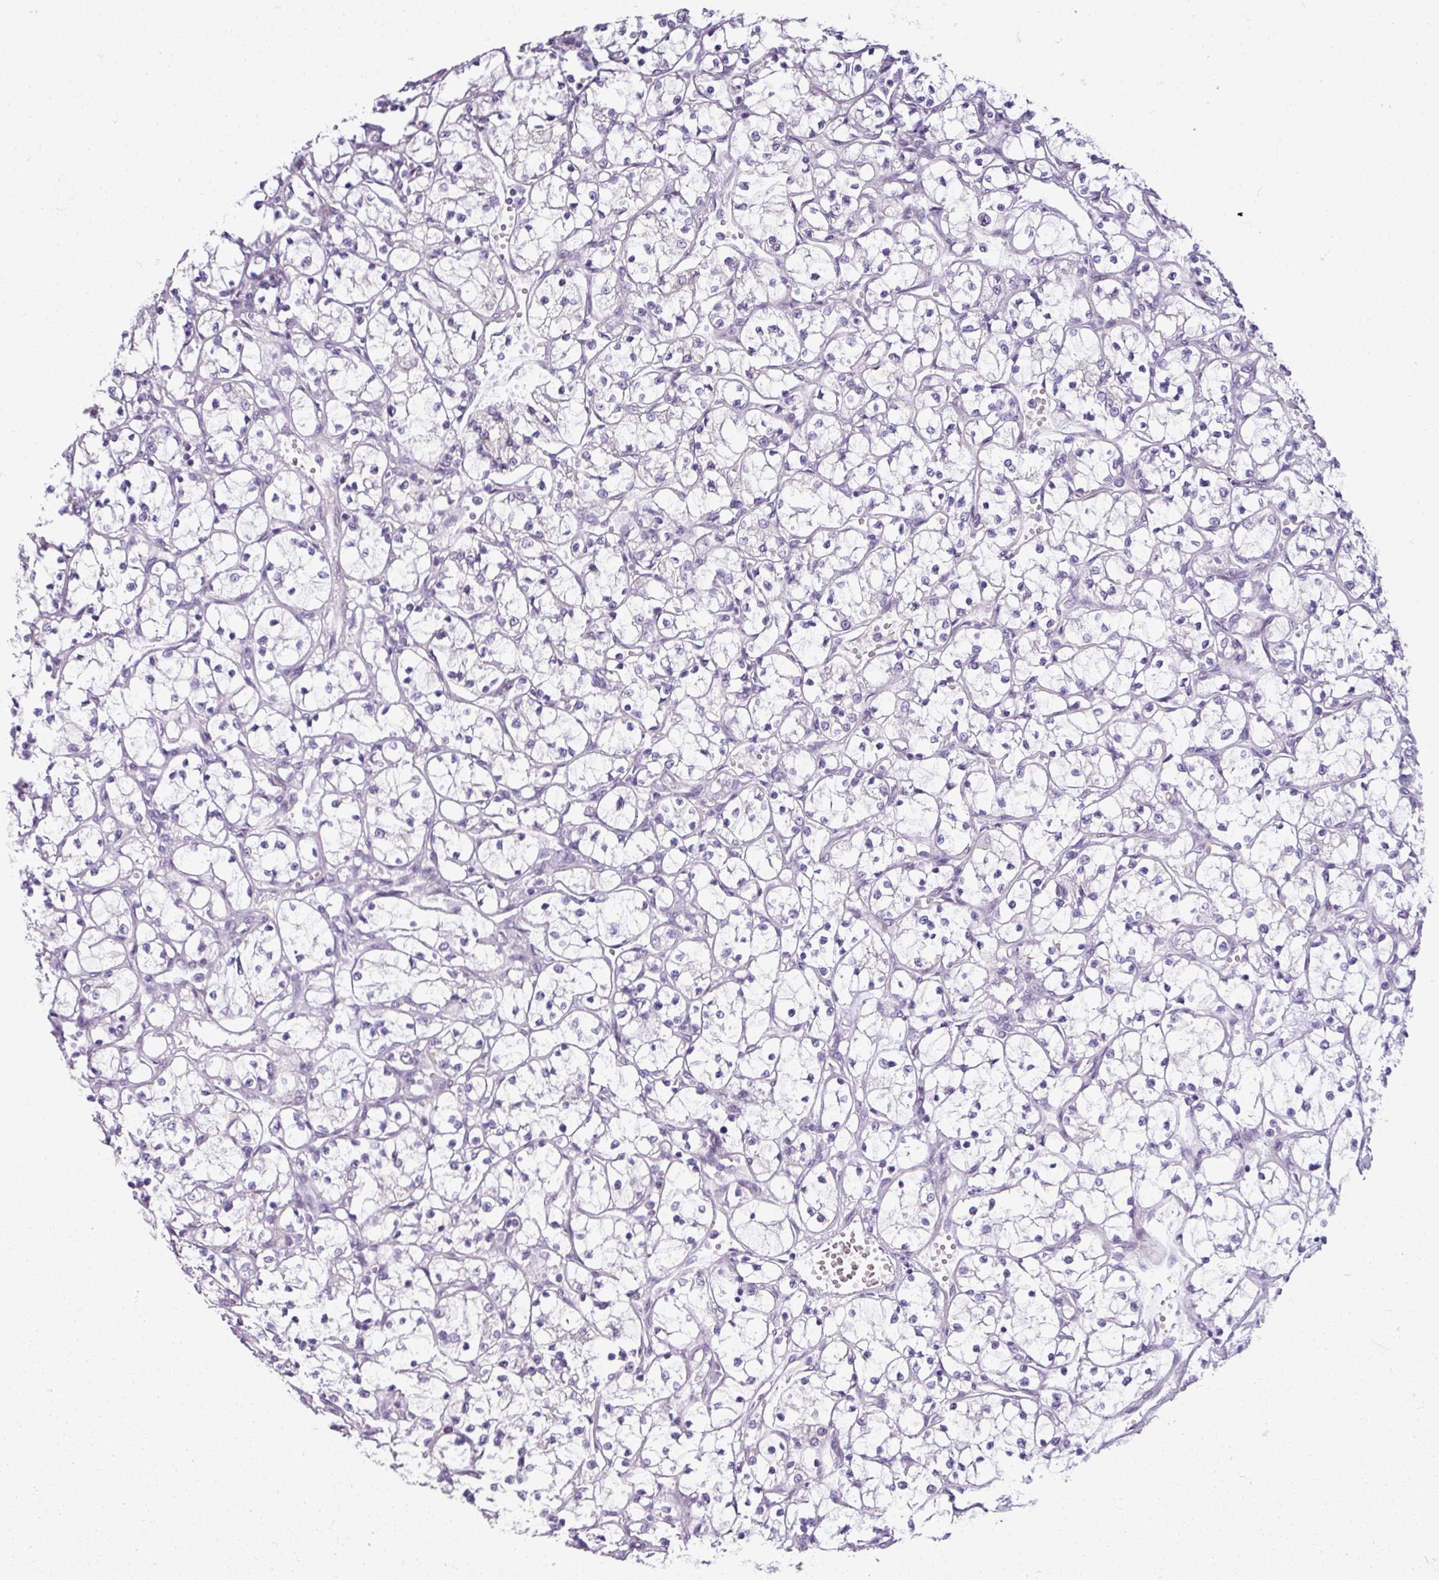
{"staining": {"intensity": "negative", "quantity": "none", "location": "none"}, "tissue": "renal cancer", "cell_type": "Tumor cells", "image_type": "cancer", "snomed": [{"axis": "morphology", "description": "Adenocarcinoma, NOS"}, {"axis": "topography", "description": "Kidney"}], "caption": "Tumor cells show no significant protein positivity in adenocarcinoma (renal). (DAB IHC, high magnification).", "gene": "STAT5A", "patient": {"sex": "female", "age": 69}}